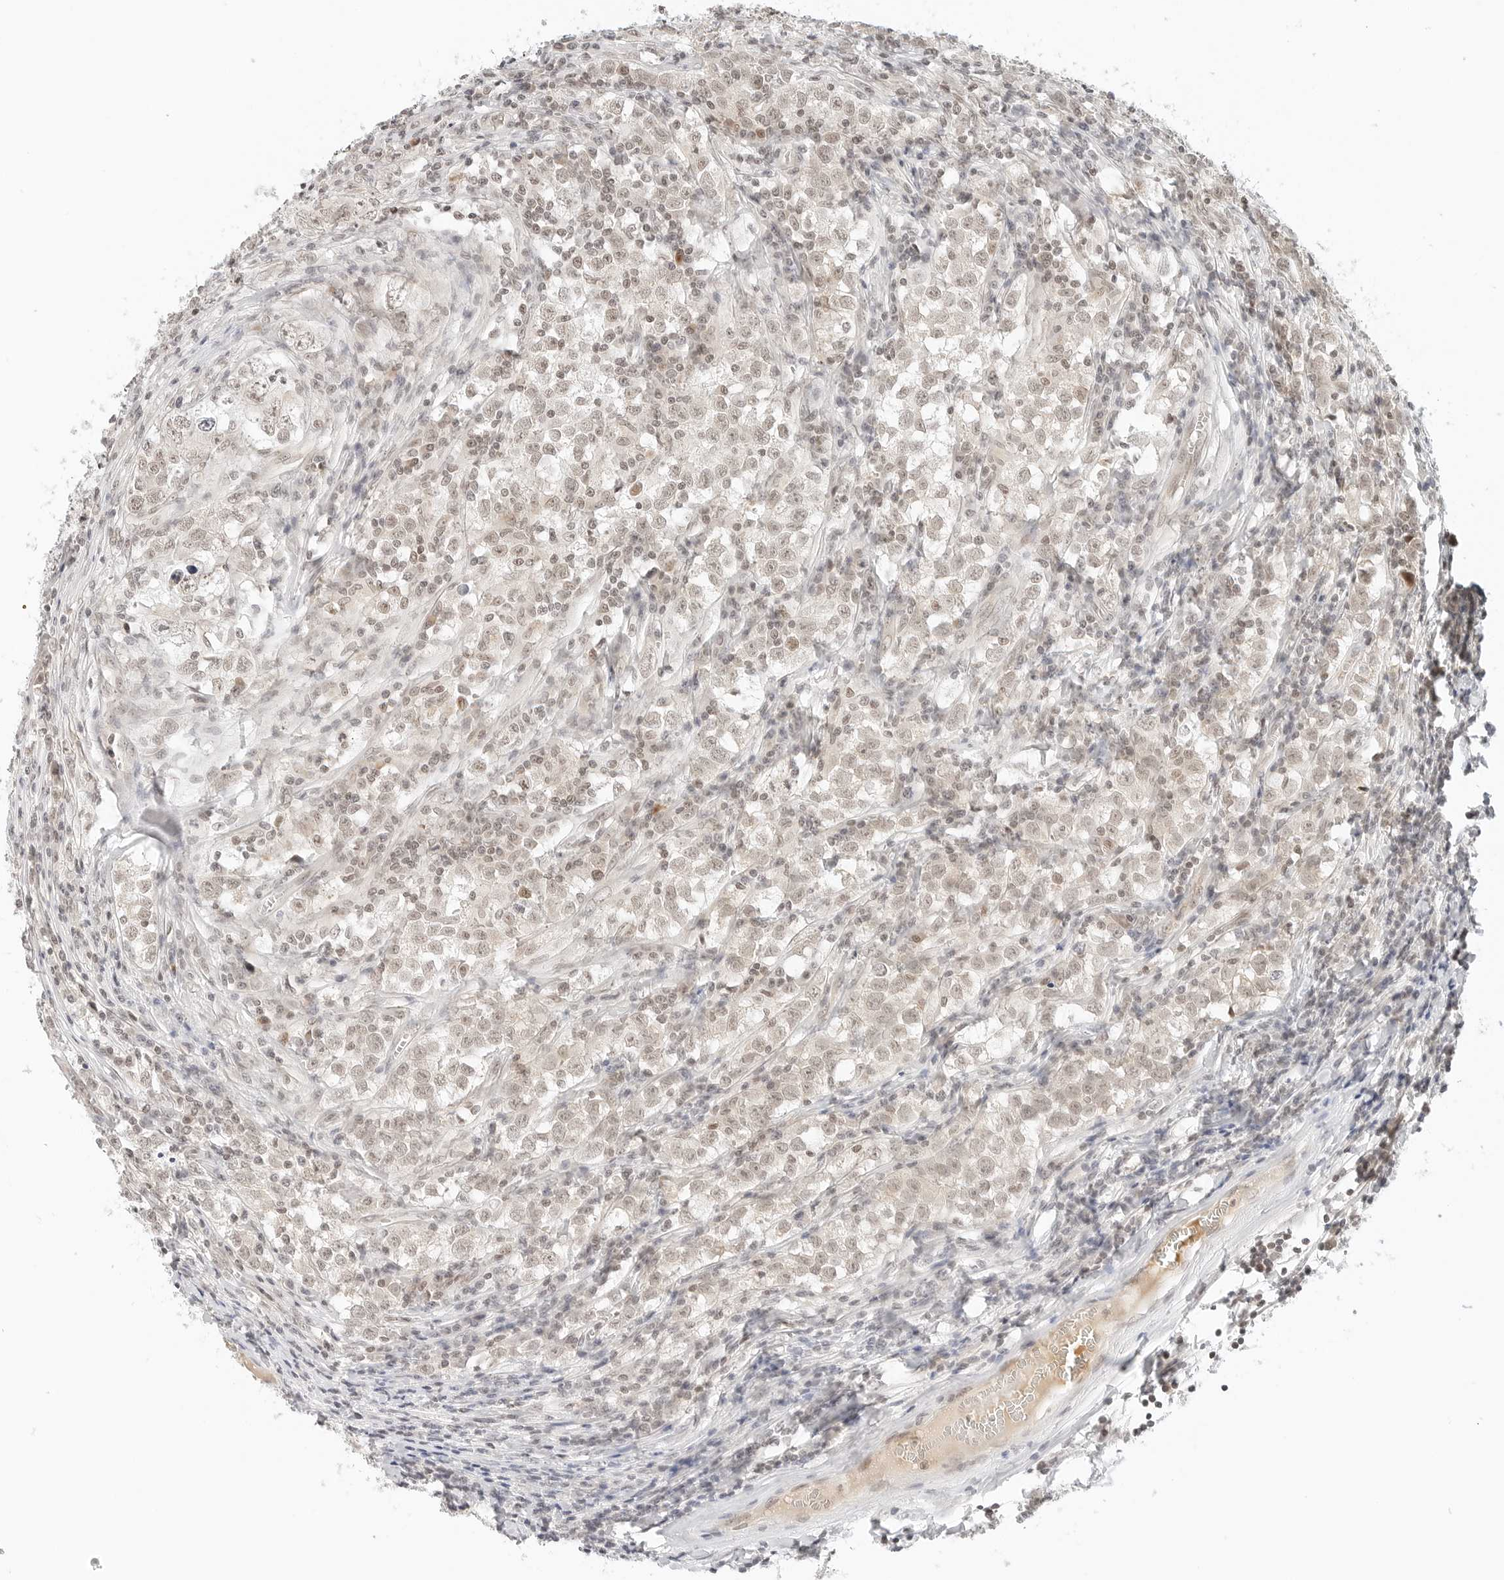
{"staining": {"intensity": "weak", "quantity": "25%-75%", "location": "nuclear"}, "tissue": "testis cancer", "cell_type": "Tumor cells", "image_type": "cancer", "snomed": [{"axis": "morphology", "description": "Seminoma, NOS"}, {"axis": "morphology", "description": "Carcinoma, Embryonal, NOS"}, {"axis": "topography", "description": "Testis"}], "caption": "This photomicrograph exhibits IHC staining of human testis cancer, with low weak nuclear staining in about 25%-75% of tumor cells.", "gene": "NEO1", "patient": {"sex": "male", "age": 43}}